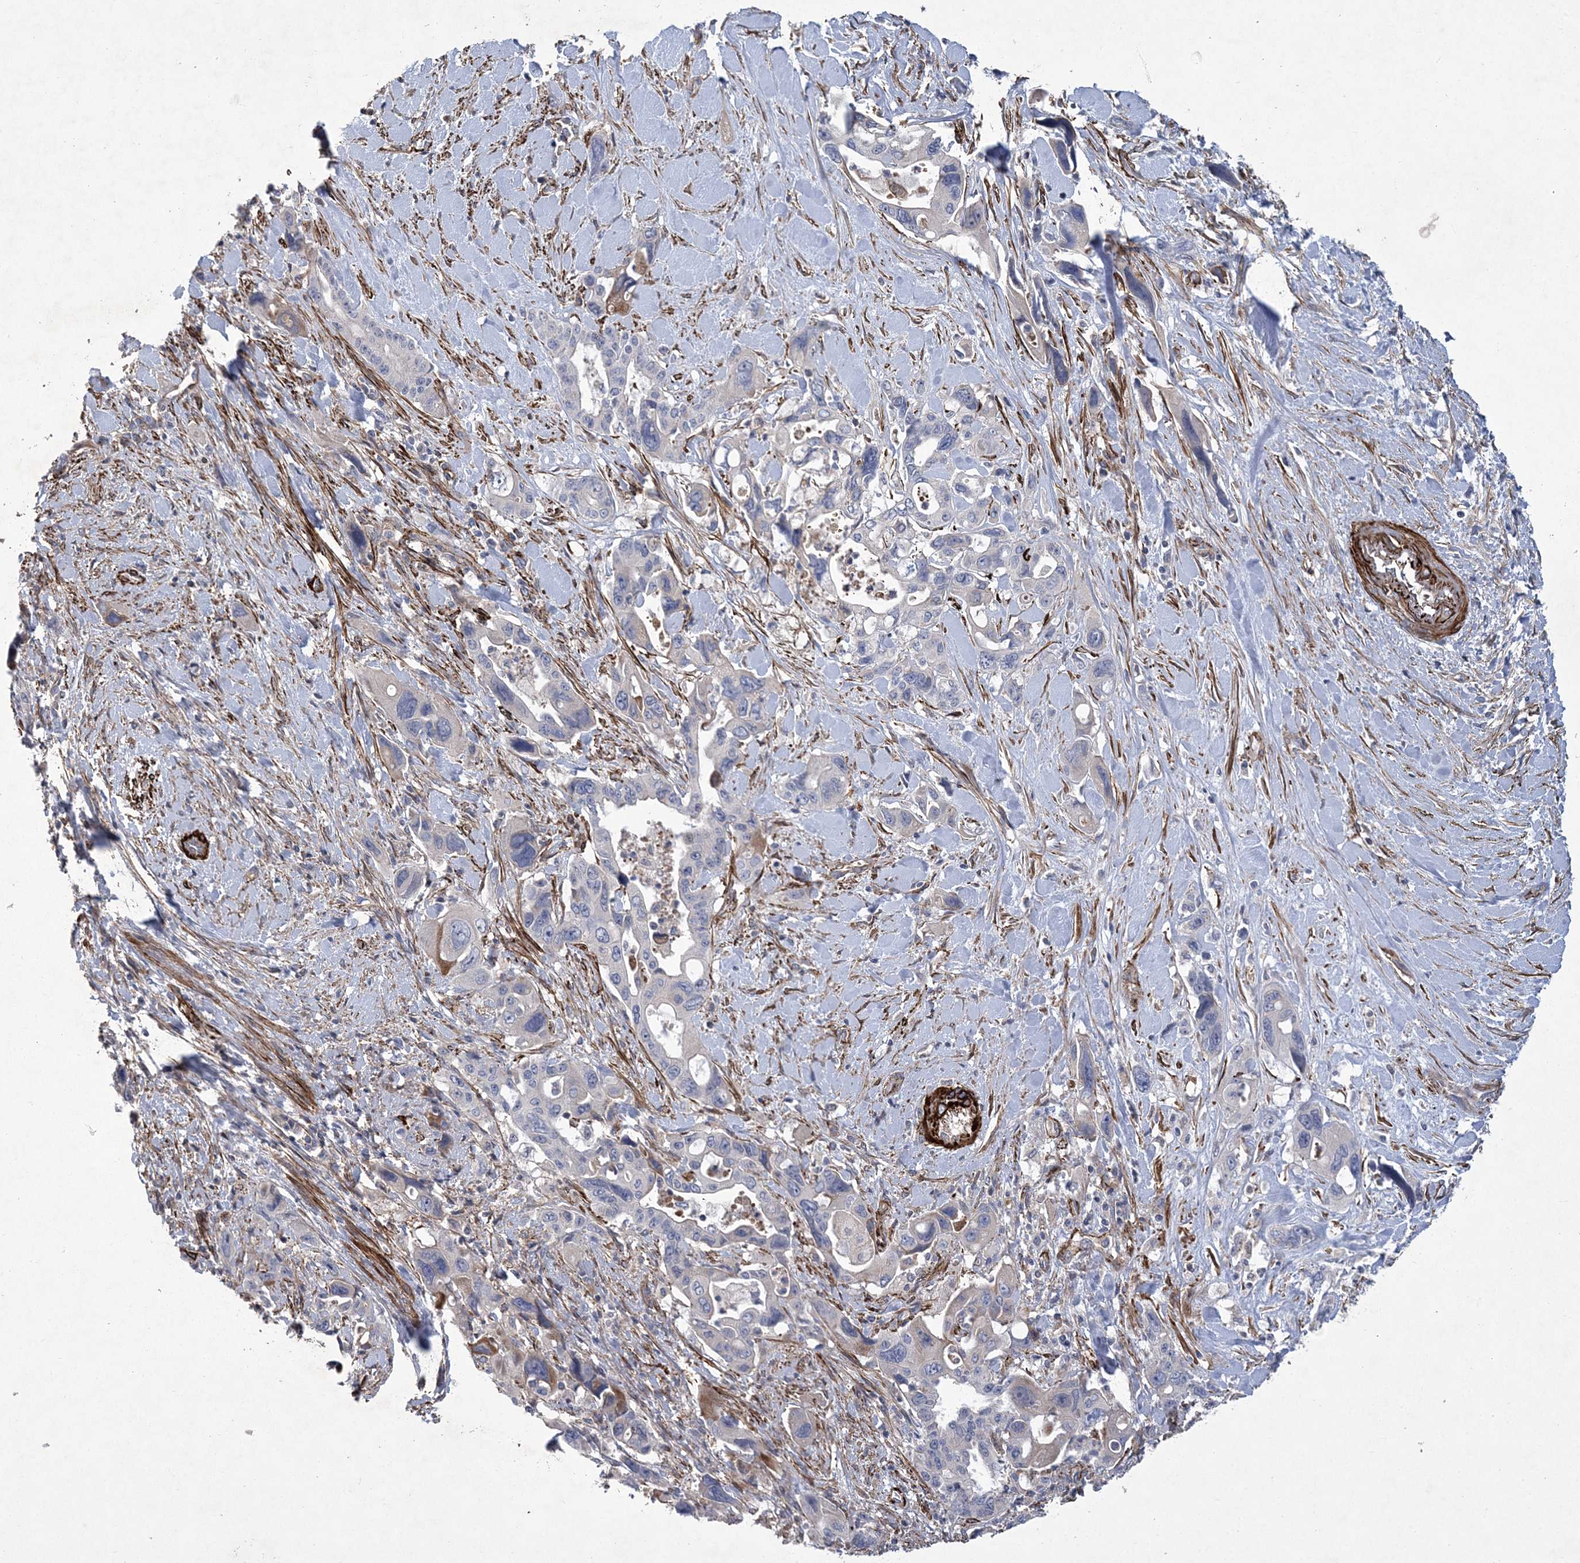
{"staining": {"intensity": "negative", "quantity": "none", "location": "none"}, "tissue": "pancreatic cancer", "cell_type": "Tumor cells", "image_type": "cancer", "snomed": [{"axis": "morphology", "description": "Adenocarcinoma, NOS"}, {"axis": "topography", "description": "Pancreas"}], "caption": "Micrograph shows no significant protein positivity in tumor cells of adenocarcinoma (pancreatic).", "gene": "ARSJ", "patient": {"sex": "male", "age": 46}}